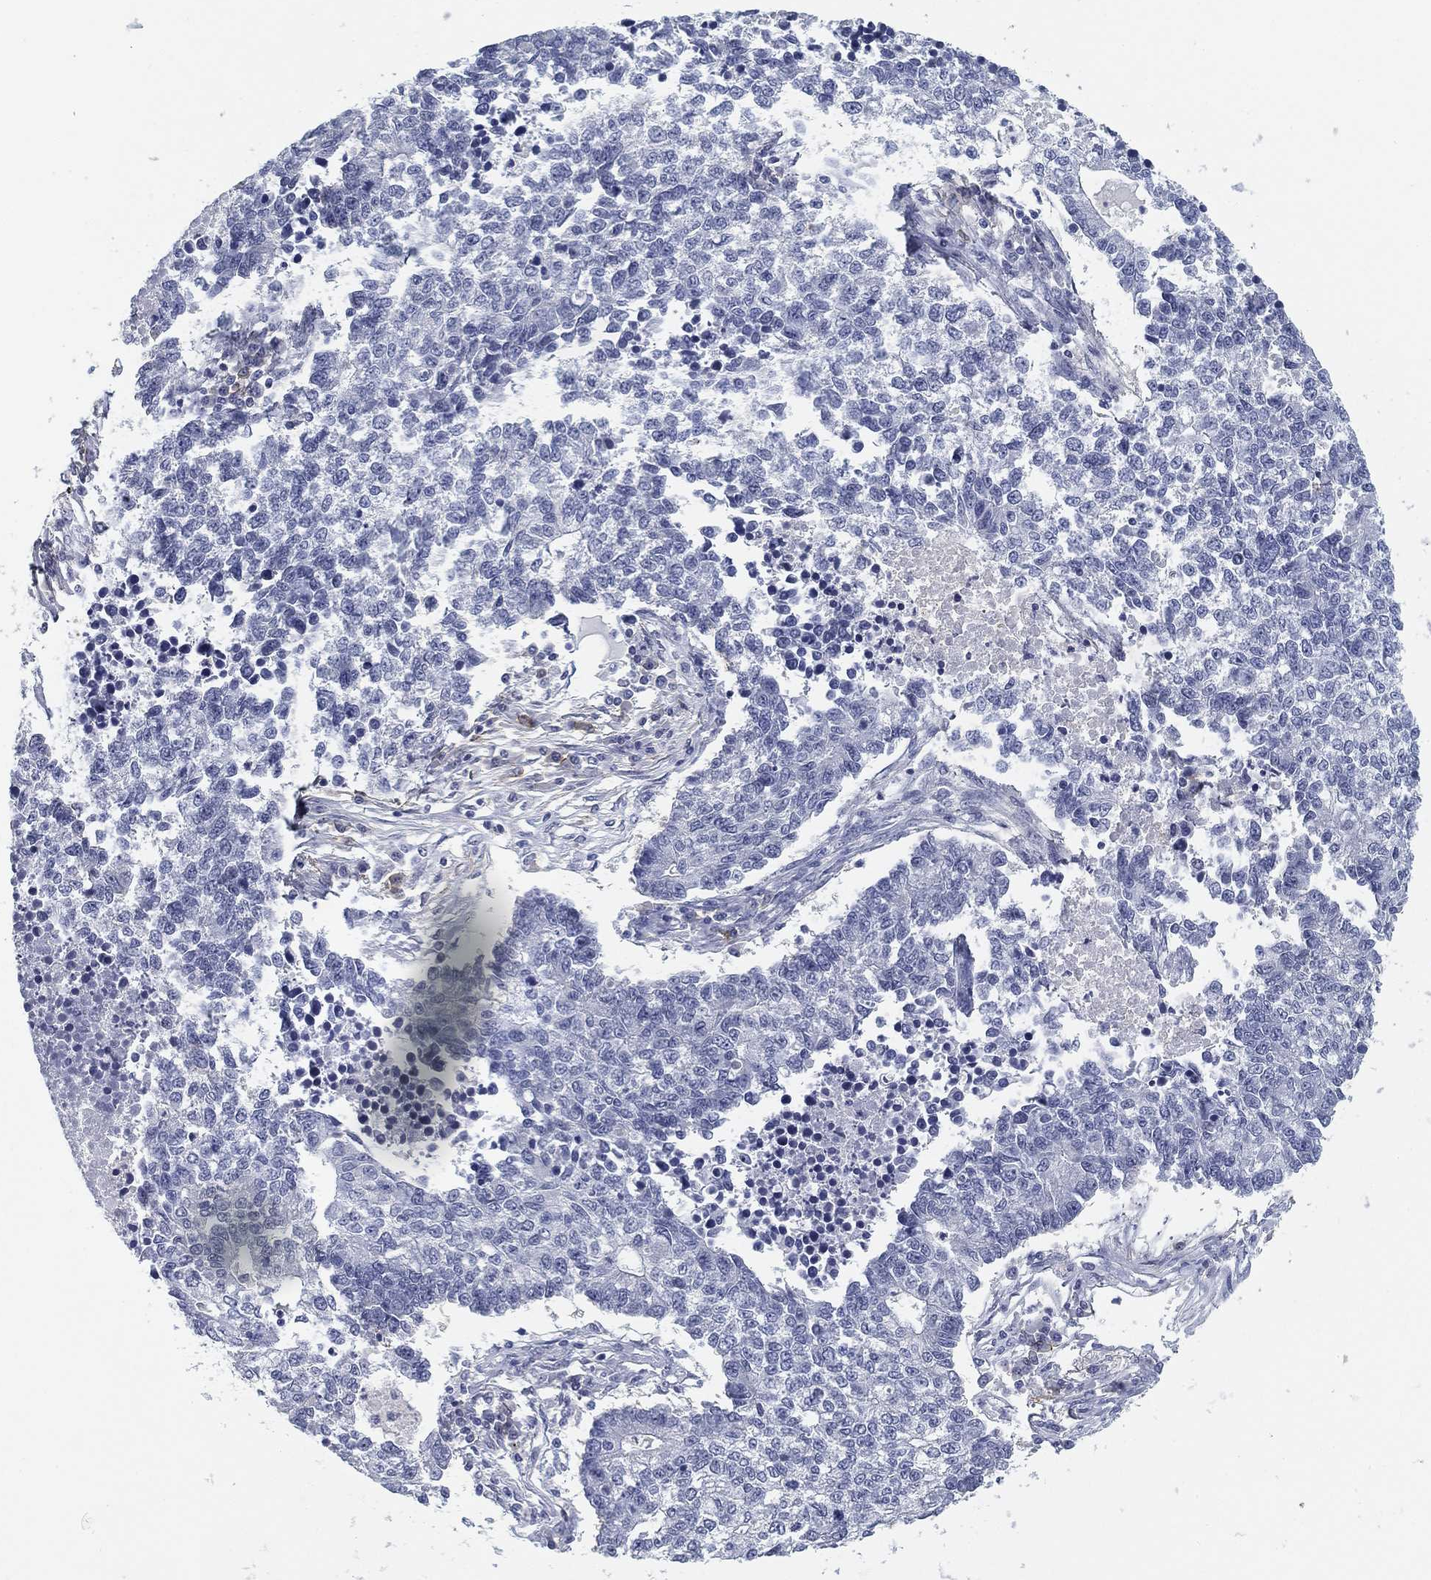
{"staining": {"intensity": "negative", "quantity": "none", "location": "none"}, "tissue": "lung cancer", "cell_type": "Tumor cells", "image_type": "cancer", "snomed": [{"axis": "morphology", "description": "Adenocarcinoma, NOS"}, {"axis": "topography", "description": "Lung"}], "caption": "IHC of human lung cancer (adenocarcinoma) shows no staining in tumor cells.", "gene": "SLC2A5", "patient": {"sex": "male", "age": 57}}